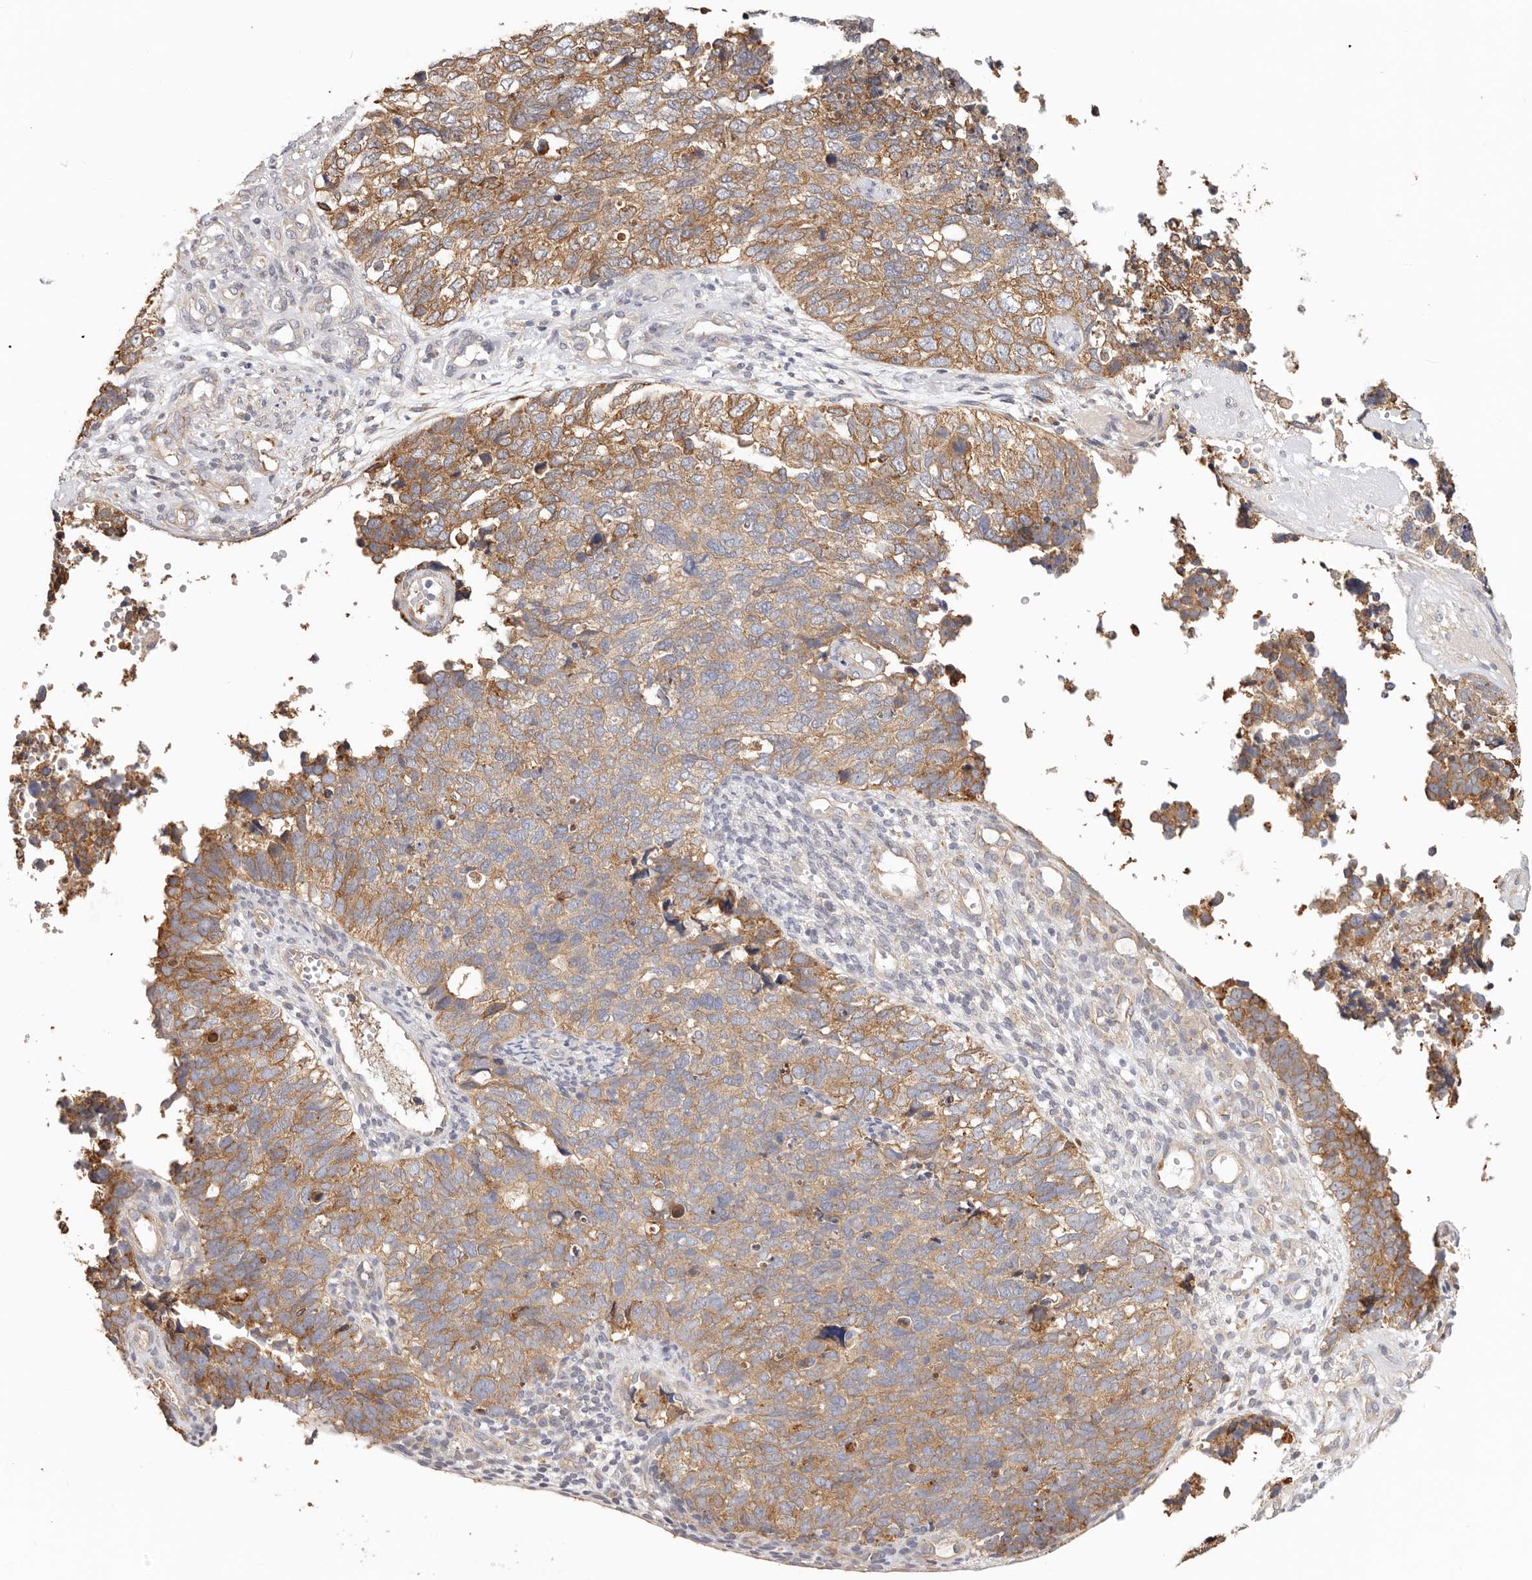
{"staining": {"intensity": "moderate", "quantity": ">75%", "location": "cytoplasmic/membranous"}, "tissue": "cervical cancer", "cell_type": "Tumor cells", "image_type": "cancer", "snomed": [{"axis": "morphology", "description": "Squamous cell carcinoma, NOS"}, {"axis": "topography", "description": "Cervix"}], "caption": "Human cervical cancer stained with a brown dye displays moderate cytoplasmic/membranous positive staining in about >75% of tumor cells.", "gene": "AFDN", "patient": {"sex": "female", "age": 63}}